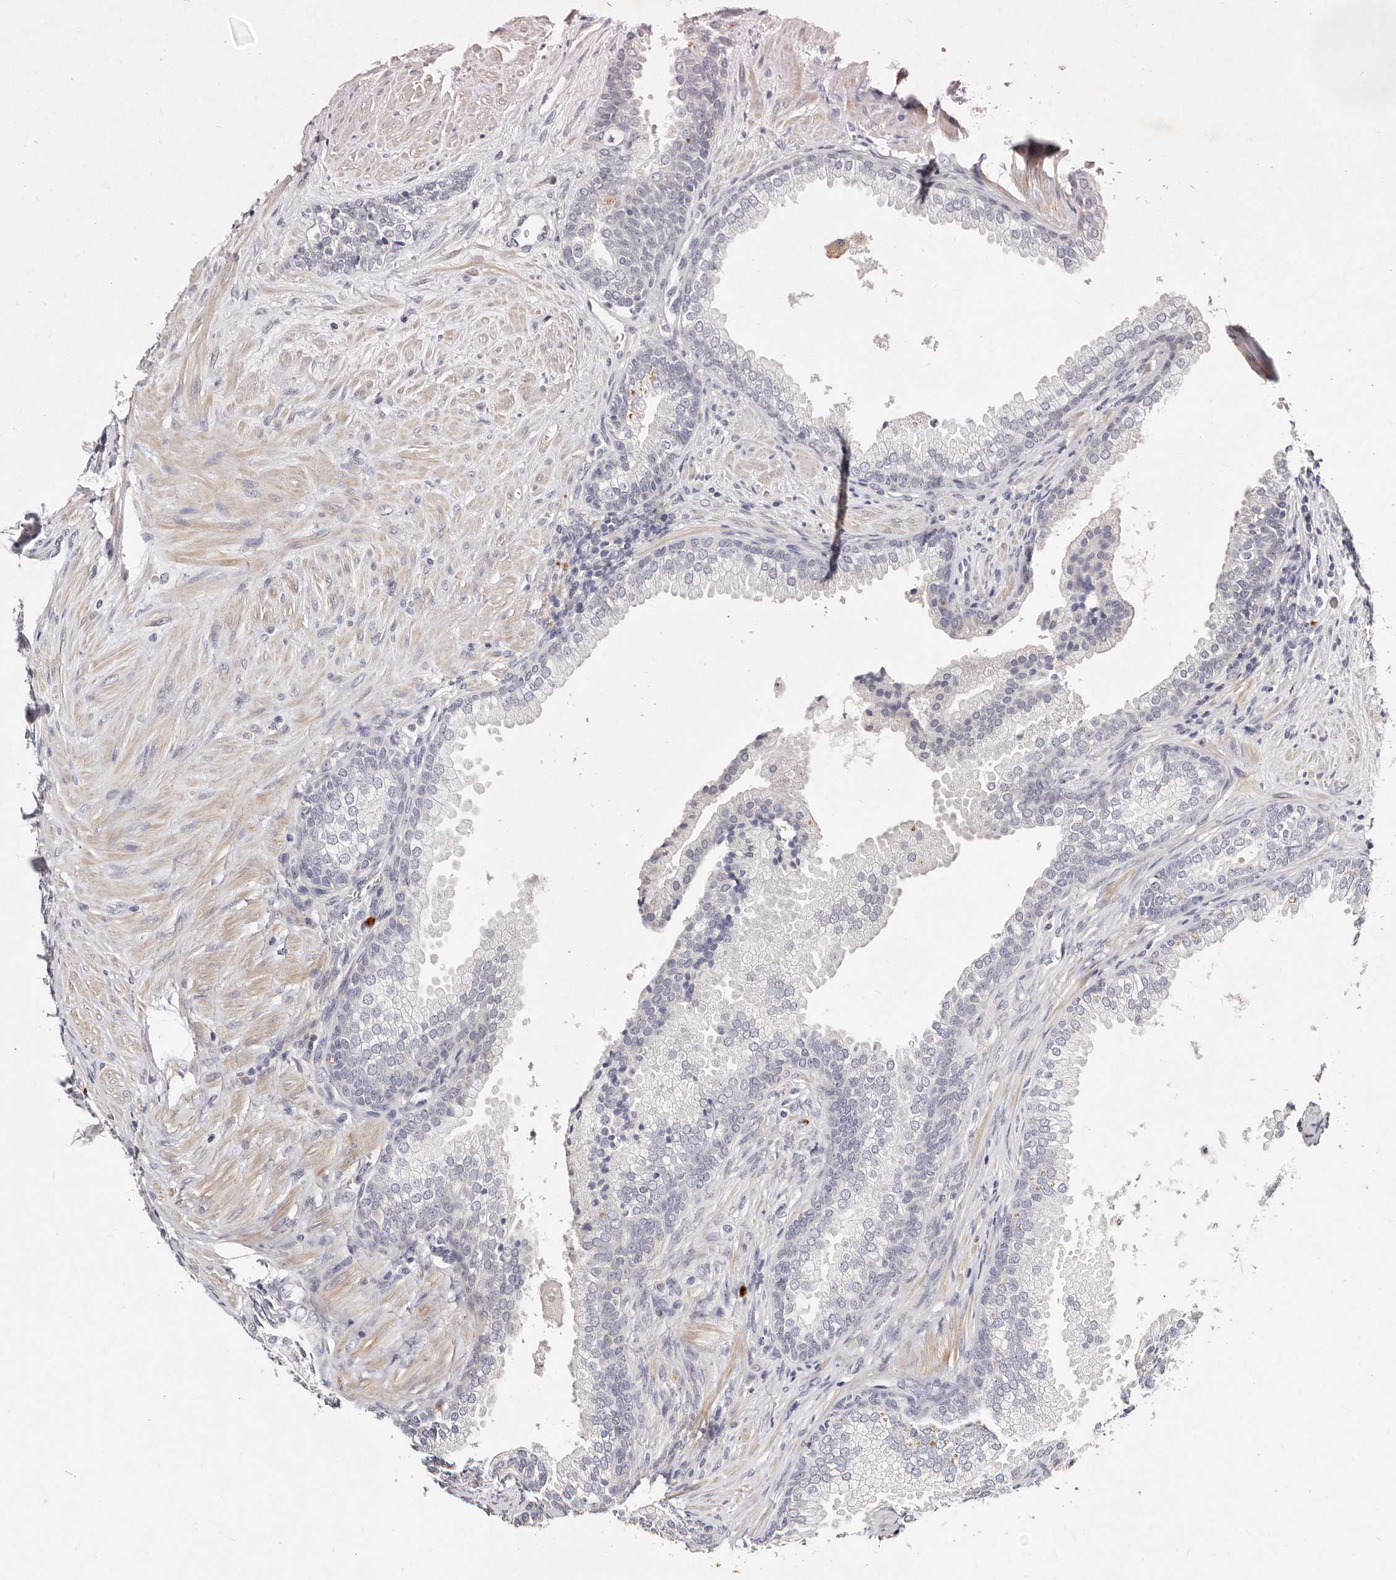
{"staining": {"intensity": "negative", "quantity": "none", "location": "none"}, "tissue": "prostate", "cell_type": "Glandular cells", "image_type": "normal", "snomed": [{"axis": "morphology", "description": "Normal tissue, NOS"}, {"axis": "topography", "description": "Prostate"}], "caption": "Immunohistochemistry (IHC) image of benign prostate: prostate stained with DAB displays no significant protein expression in glandular cells.", "gene": "MRPS33", "patient": {"sex": "male", "age": 76}}